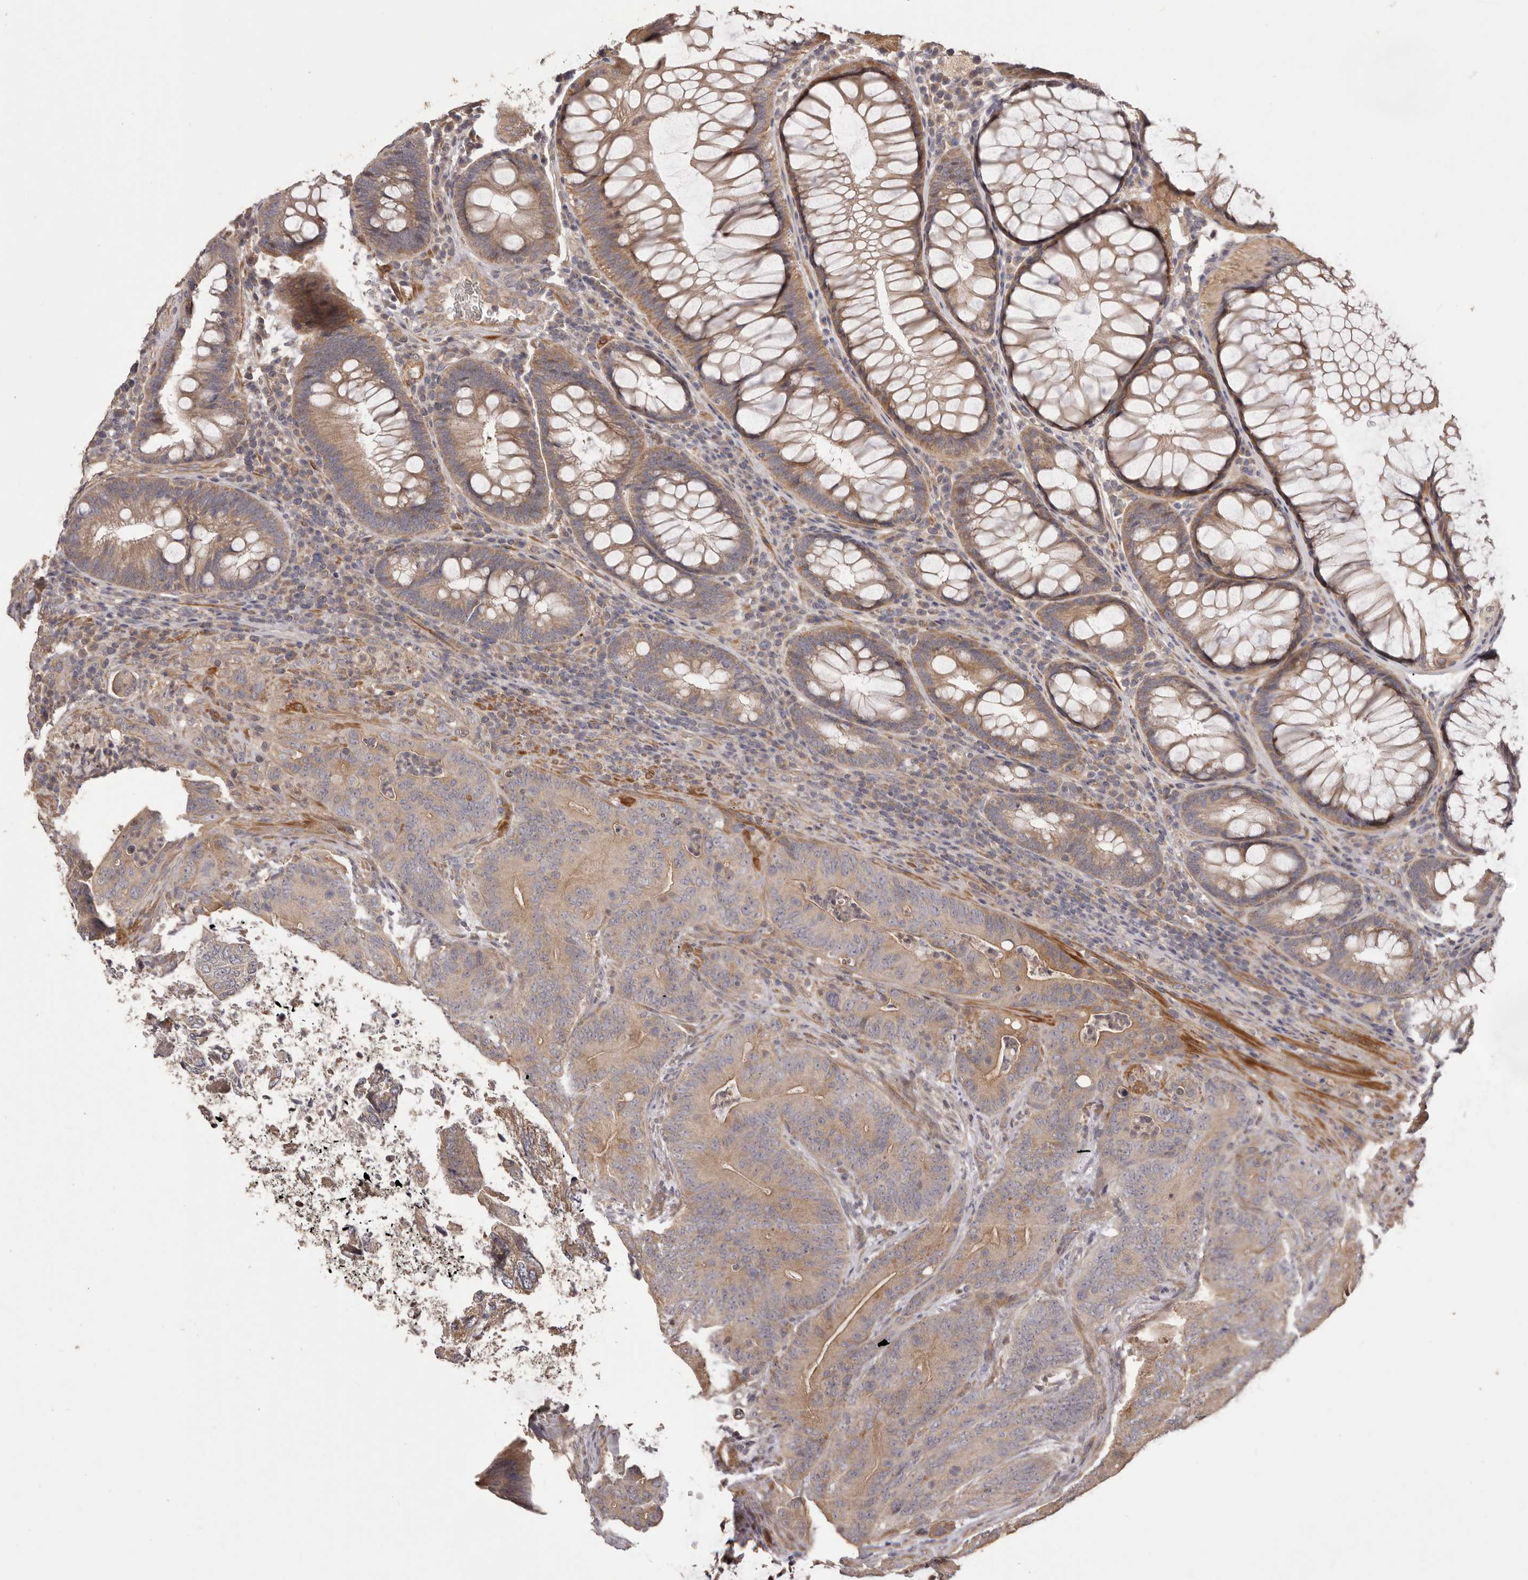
{"staining": {"intensity": "moderate", "quantity": ">75%", "location": "cytoplasmic/membranous"}, "tissue": "colorectal cancer", "cell_type": "Tumor cells", "image_type": "cancer", "snomed": [{"axis": "morphology", "description": "Normal tissue, NOS"}, {"axis": "topography", "description": "Colon"}], "caption": "Approximately >75% of tumor cells in colorectal cancer display moderate cytoplasmic/membranous protein staining as visualized by brown immunohistochemical staining.", "gene": "HRH1", "patient": {"sex": "female", "age": 82}}